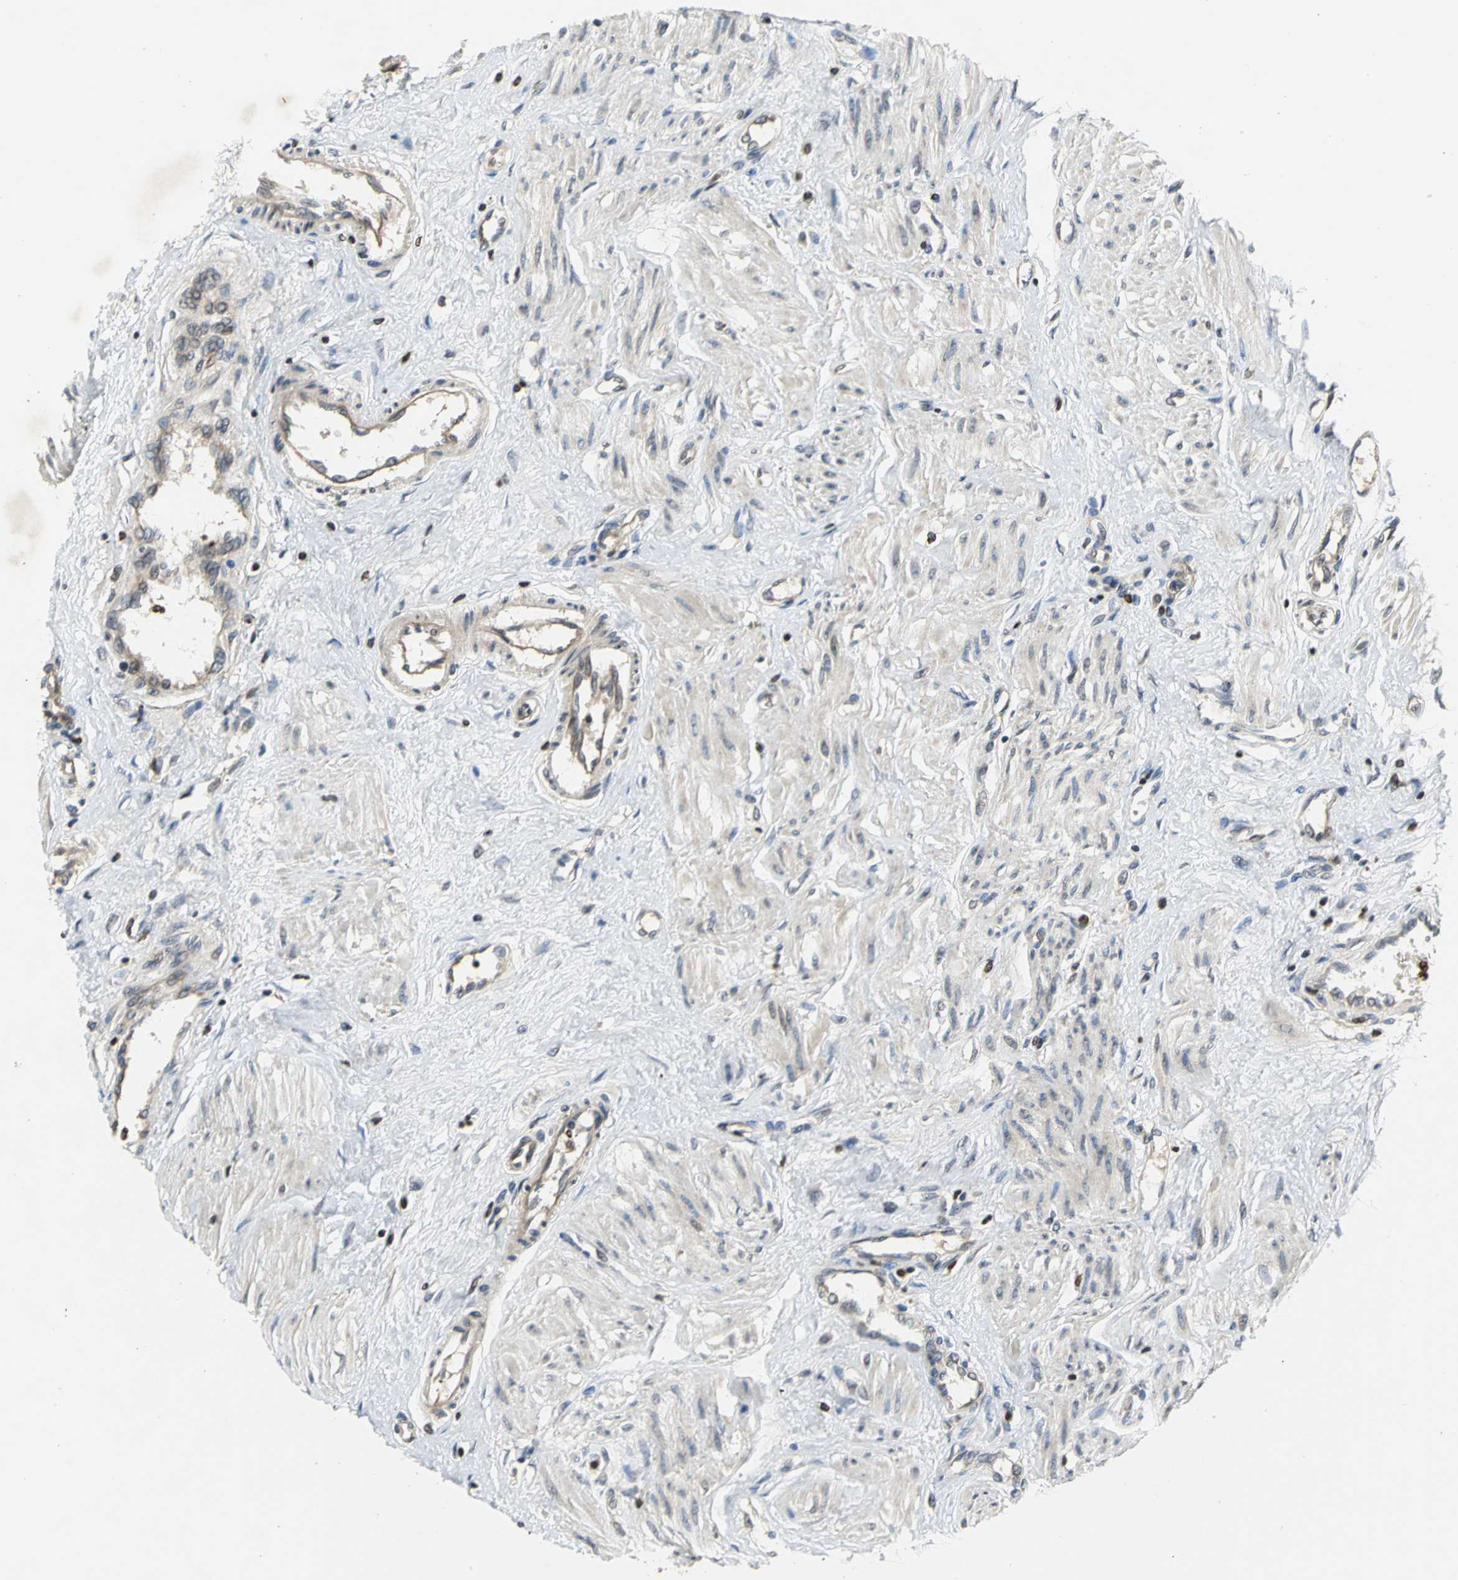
{"staining": {"intensity": "weak", "quantity": "25%-75%", "location": "cytoplasmic/membranous"}, "tissue": "smooth muscle", "cell_type": "Smooth muscle cells", "image_type": "normal", "snomed": [{"axis": "morphology", "description": "Normal tissue, NOS"}, {"axis": "topography", "description": "Smooth muscle"}, {"axis": "topography", "description": "Uterus"}], "caption": "Immunohistochemistry staining of unremarkable smooth muscle, which demonstrates low levels of weak cytoplasmic/membranous expression in approximately 25%-75% of smooth muscle cells indicating weak cytoplasmic/membranous protein positivity. The staining was performed using DAB (brown) for protein detection and nuclei were counterstained in hematoxylin (blue).", "gene": "AHR", "patient": {"sex": "female", "age": 39}}